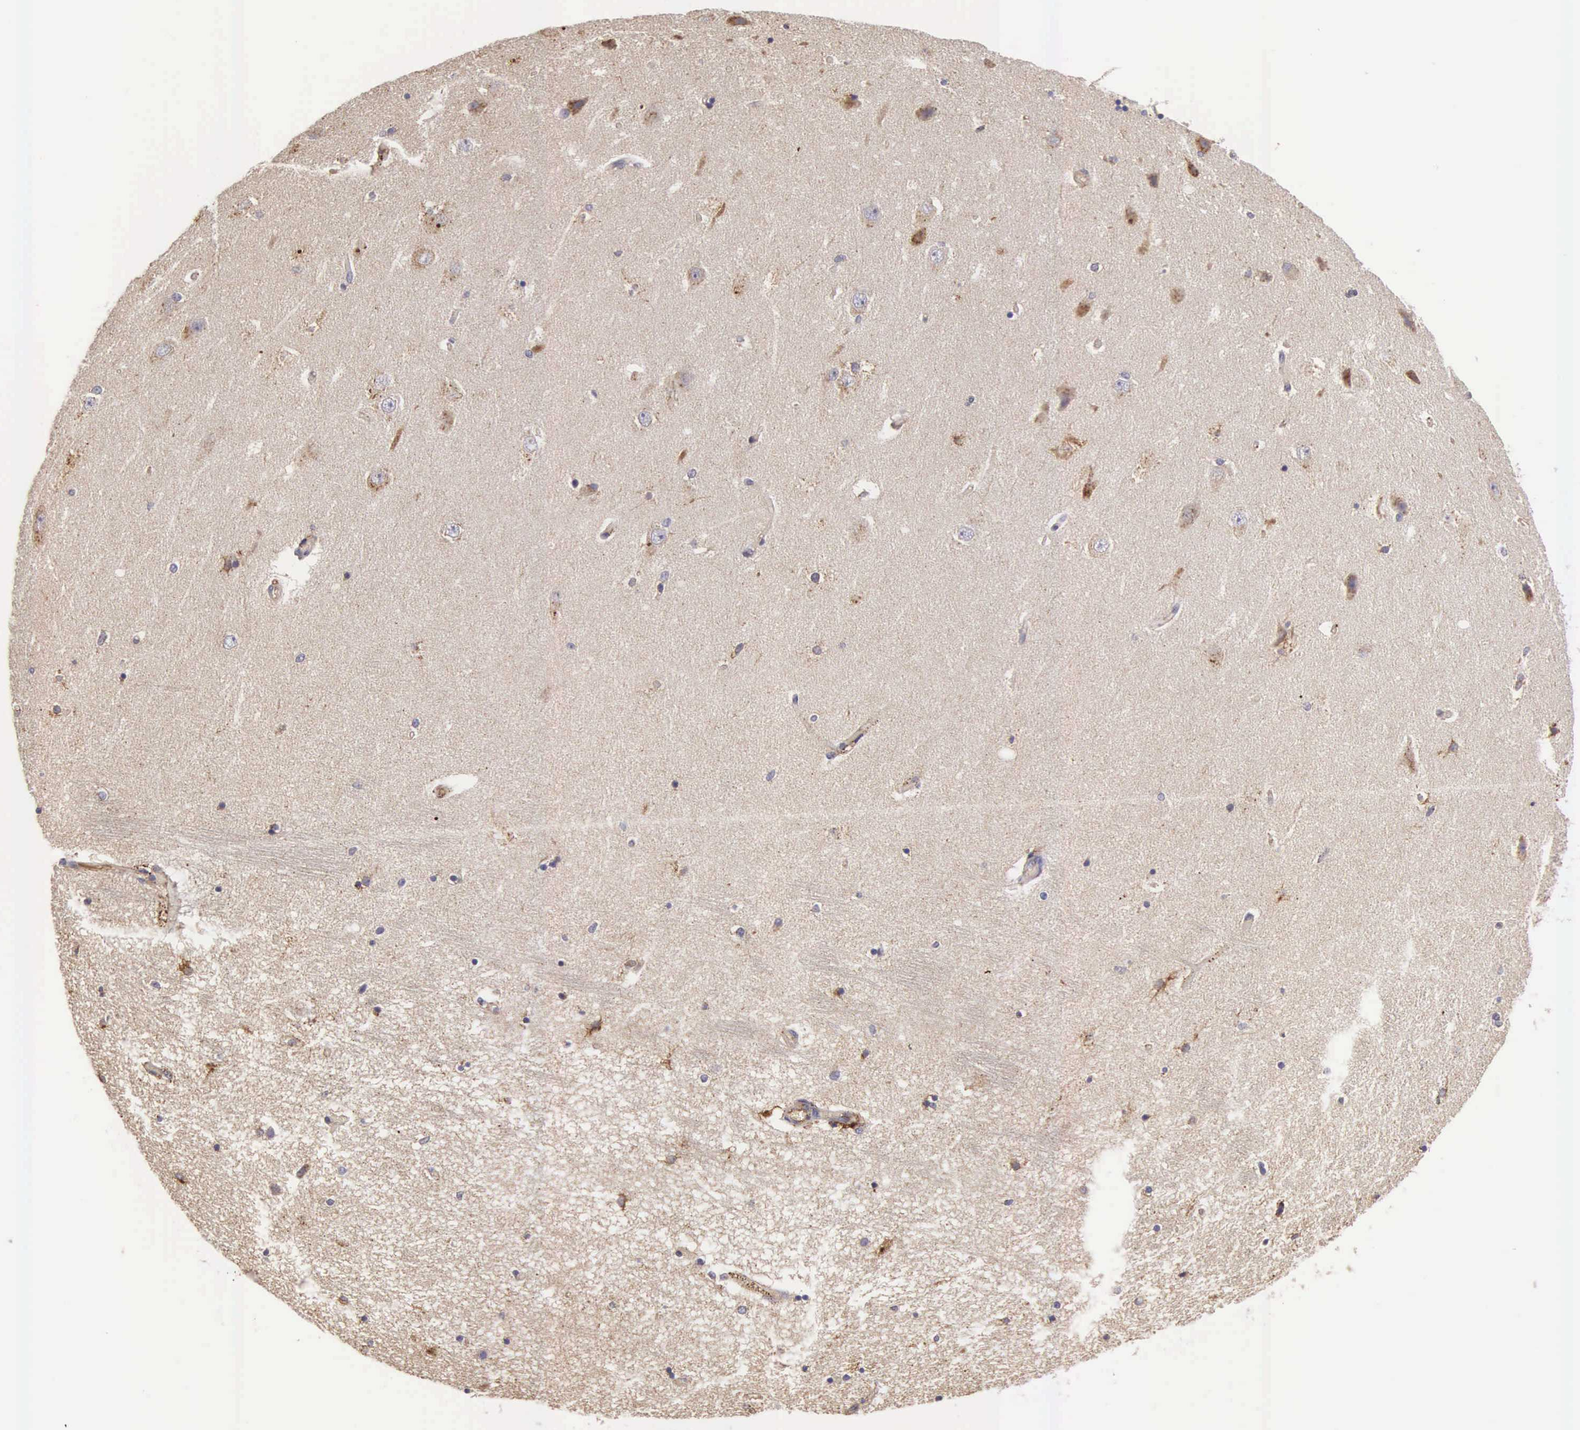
{"staining": {"intensity": "negative", "quantity": "none", "location": "none"}, "tissue": "hippocampus", "cell_type": "Glial cells", "image_type": "normal", "snomed": [{"axis": "morphology", "description": "Normal tissue, NOS"}, {"axis": "topography", "description": "Hippocampus"}], "caption": "The immunohistochemistry (IHC) histopathology image has no significant positivity in glial cells of hippocampus. The staining was performed using DAB to visualize the protein expression in brown, while the nuclei were stained in blue with hematoxylin (Magnification: 20x).", "gene": "CLU", "patient": {"sex": "female", "age": 54}}